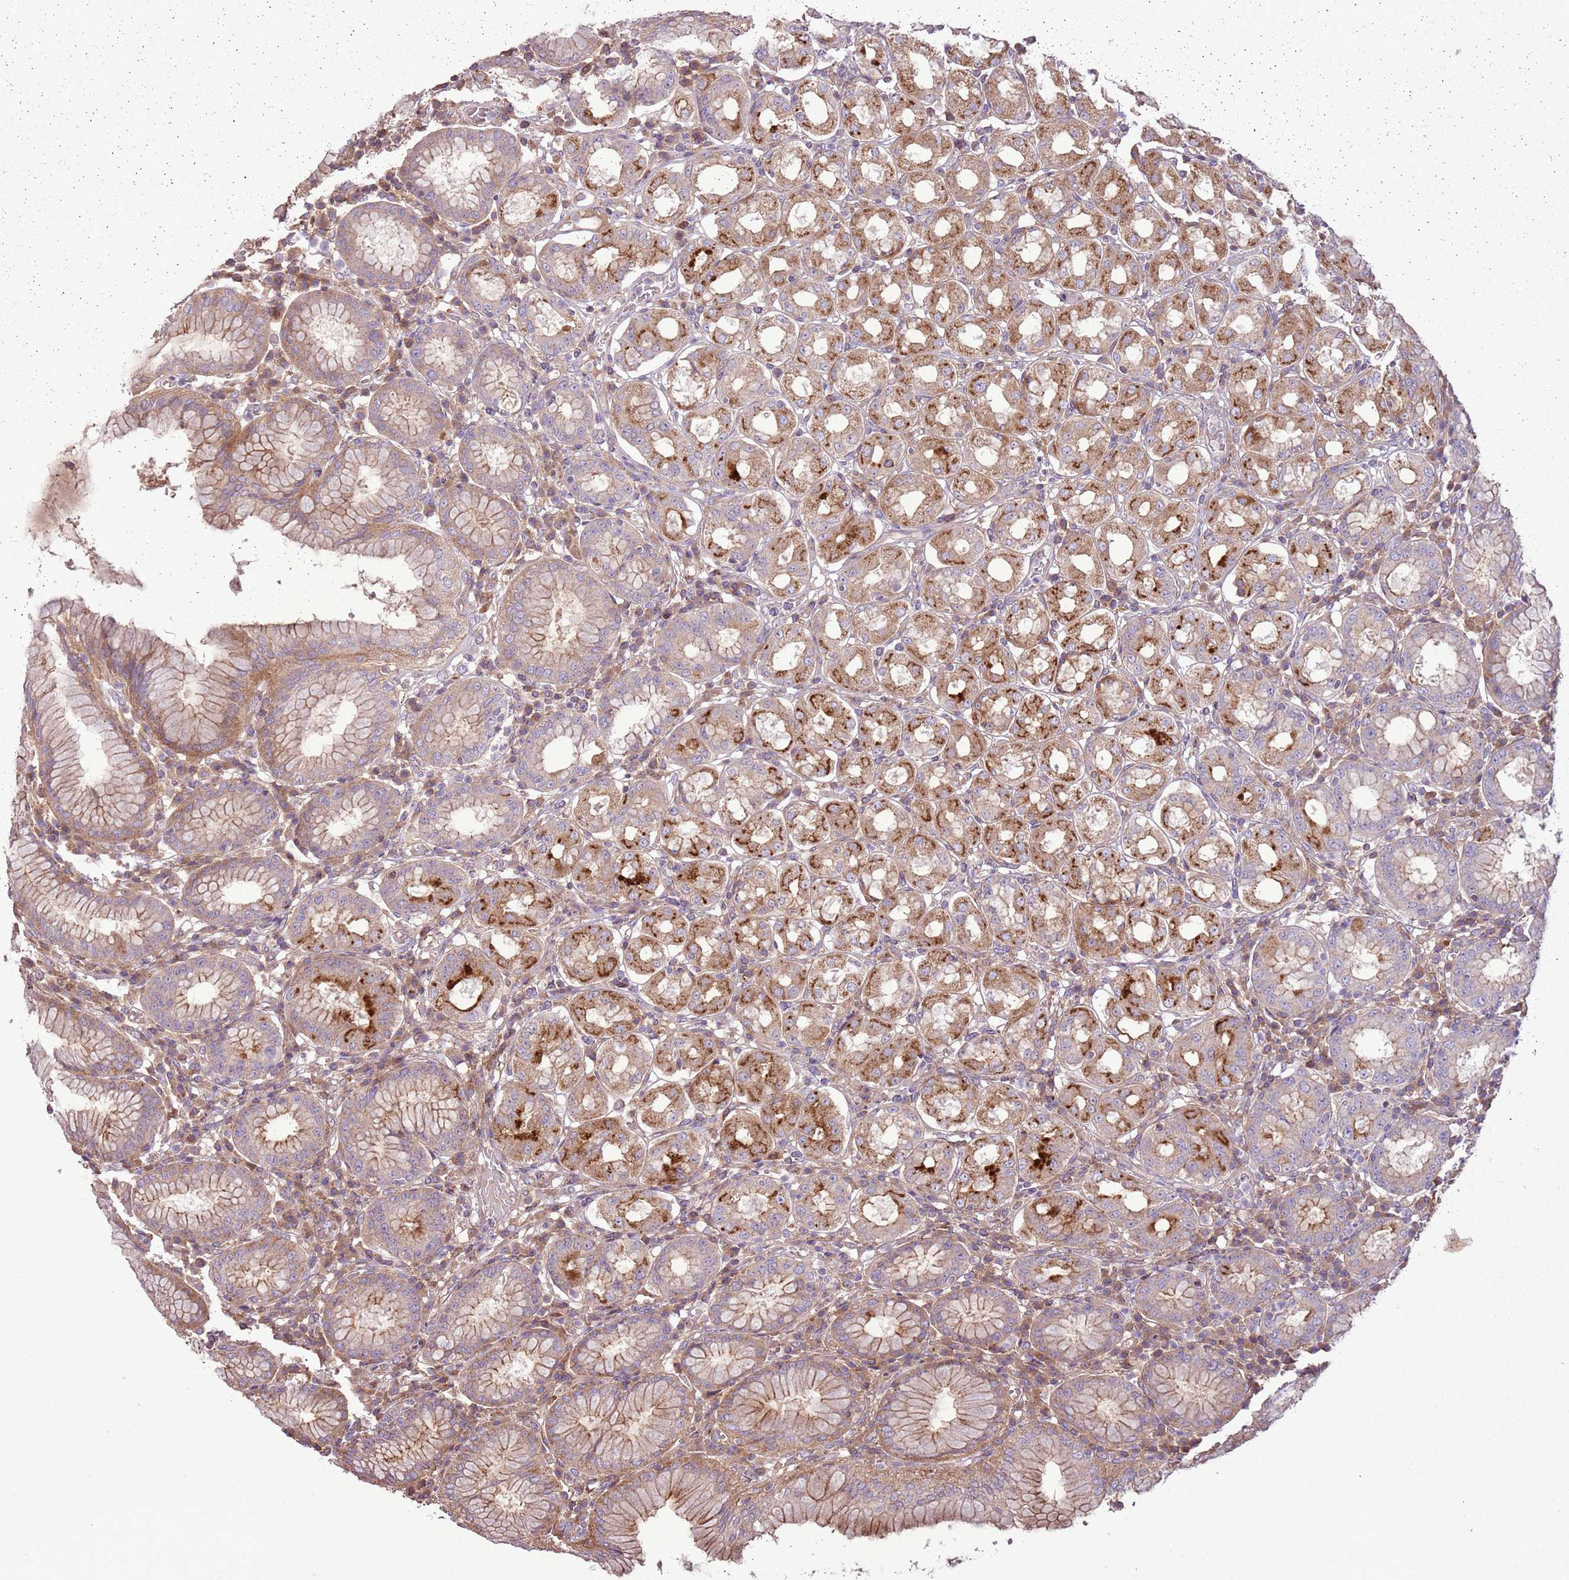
{"staining": {"intensity": "moderate", "quantity": ">75%", "location": "cytoplasmic/membranous"}, "tissue": "stomach", "cell_type": "Glandular cells", "image_type": "normal", "snomed": [{"axis": "morphology", "description": "Normal tissue, NOS"}, {"axis": "topography", "description": "Stomach"}, {"axis": "topography", "description": "Stomach, lower"}], "caption": "Protein expression analysis of unremarkable human stomach reveals moderate cytoplasmic/membranous staining in about >75% of glandular cells. The protein is shown in brown color, while the nuclei are stained blue.", "gene": "ANKRD24", "patient": {"sex": "female", "age": 56}}